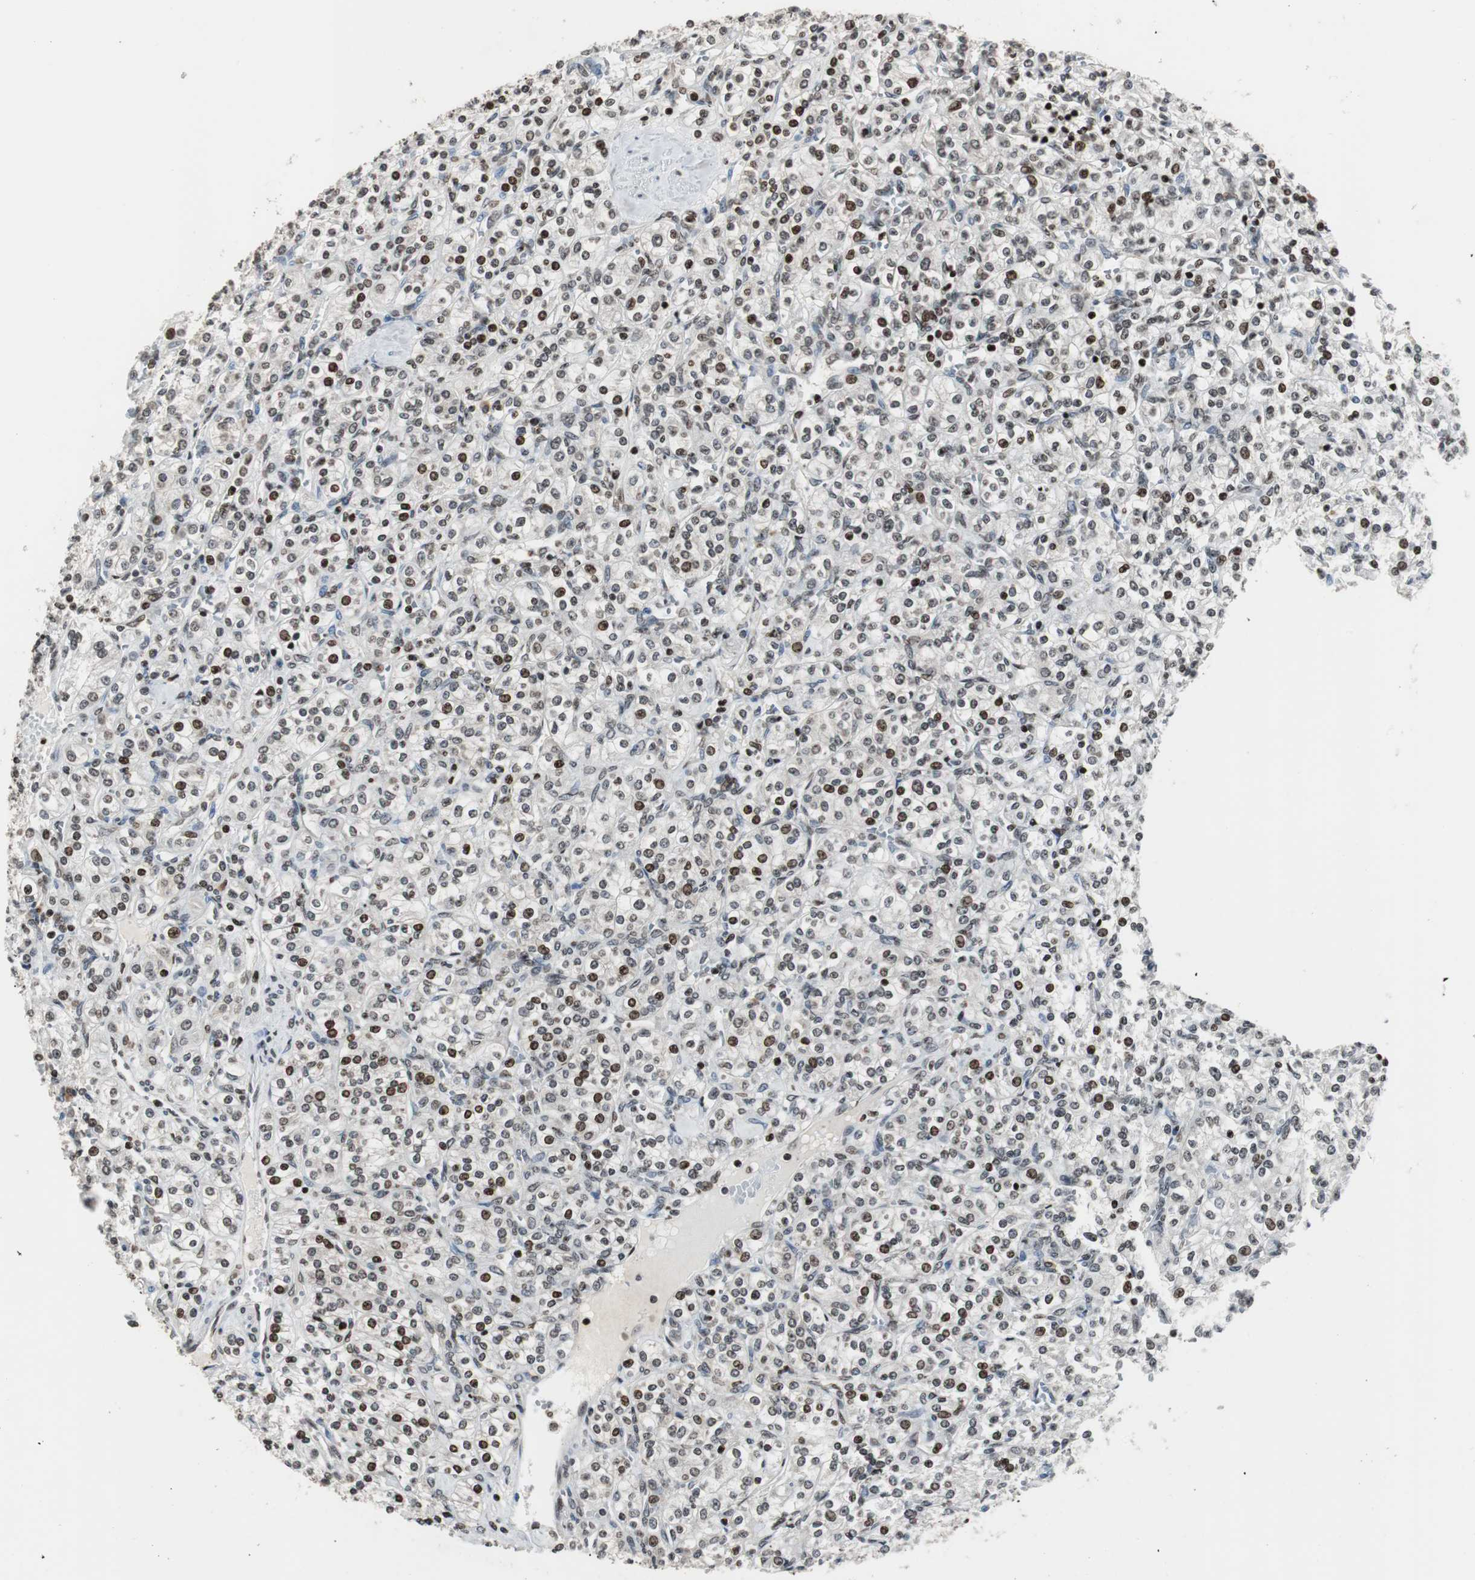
{"staining": {"intensity": "strong", "quantity": "25%-75%", "location": "nuclear"}, "tissue": "renal cancer", "cell_type": "Tumor cells", "image_type": "cancer", "snomed": [{"axis": "morphology", "description": "Adenocarcinoma, NOS"}, {"axis": "topography", "description": "Kidney"}], "caption": "Immunohistochemistry (IHC) (DAB (3,3'-diaminobenzidine)) staining of human renal cancer exhibits strong nuclear protein expression in about 25%-75% of tumor cells. Immunohistochemistry stains the protein of interest in brown and the nuclei are stained blue.", "gene": "PAXIP1", "patient": {"sex": "male", "age": 77}}